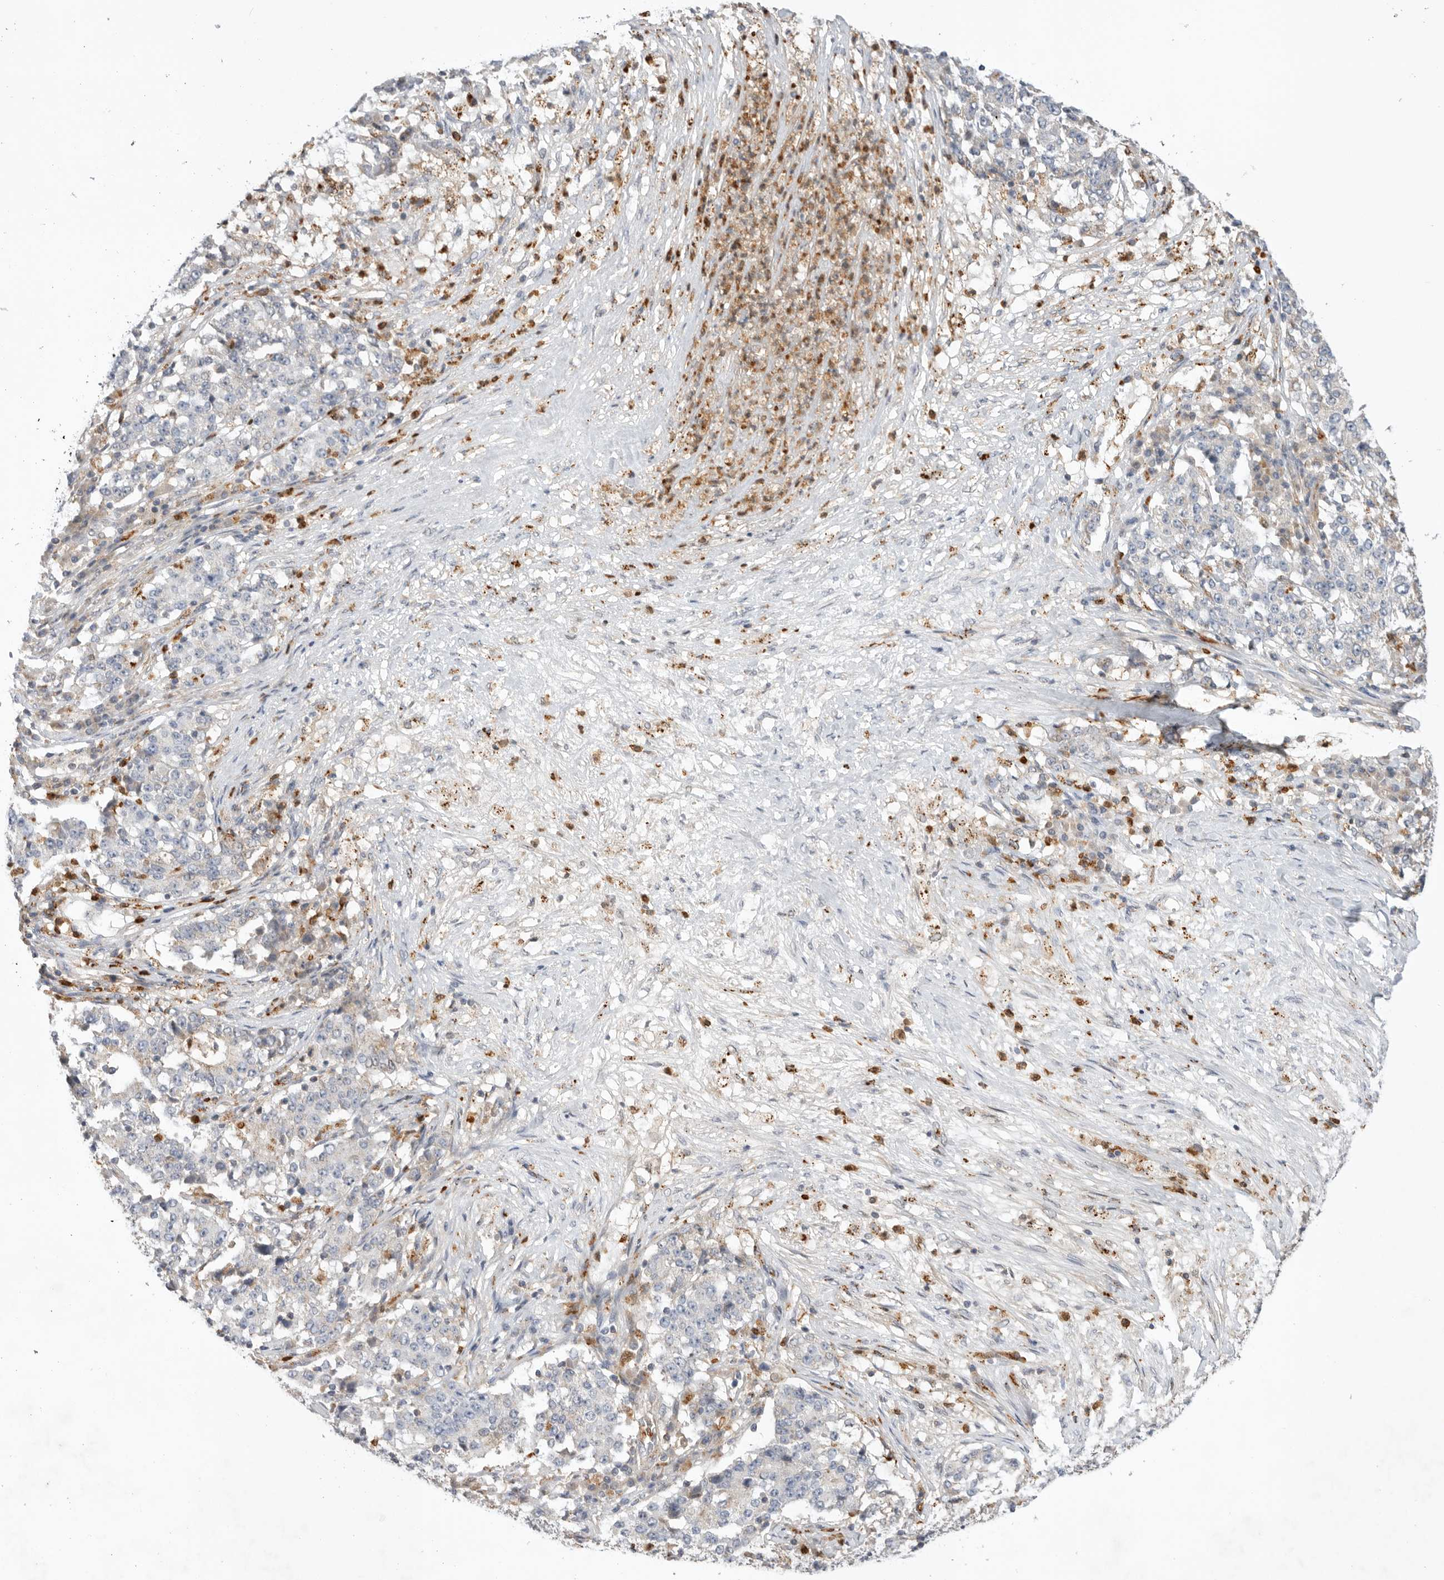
{"staining": {"intensity": "negative", "quantity": "none", "location": "none"}, "tissue": "stomach cancer", "cell_type": "Tumor cells", "image_type": "cancer", "snomed": [{"axis": "morphology", "description": "Adenocarcinoma, NOS"}, {"axis": "topography", "description": "Stomach"}], "caption": "This is a micrograph of IHC staining of stomach cancer, which shows no expression in tumor cells.", "gene": "GNE", "patient": {"sex": "male", "age": 59}}